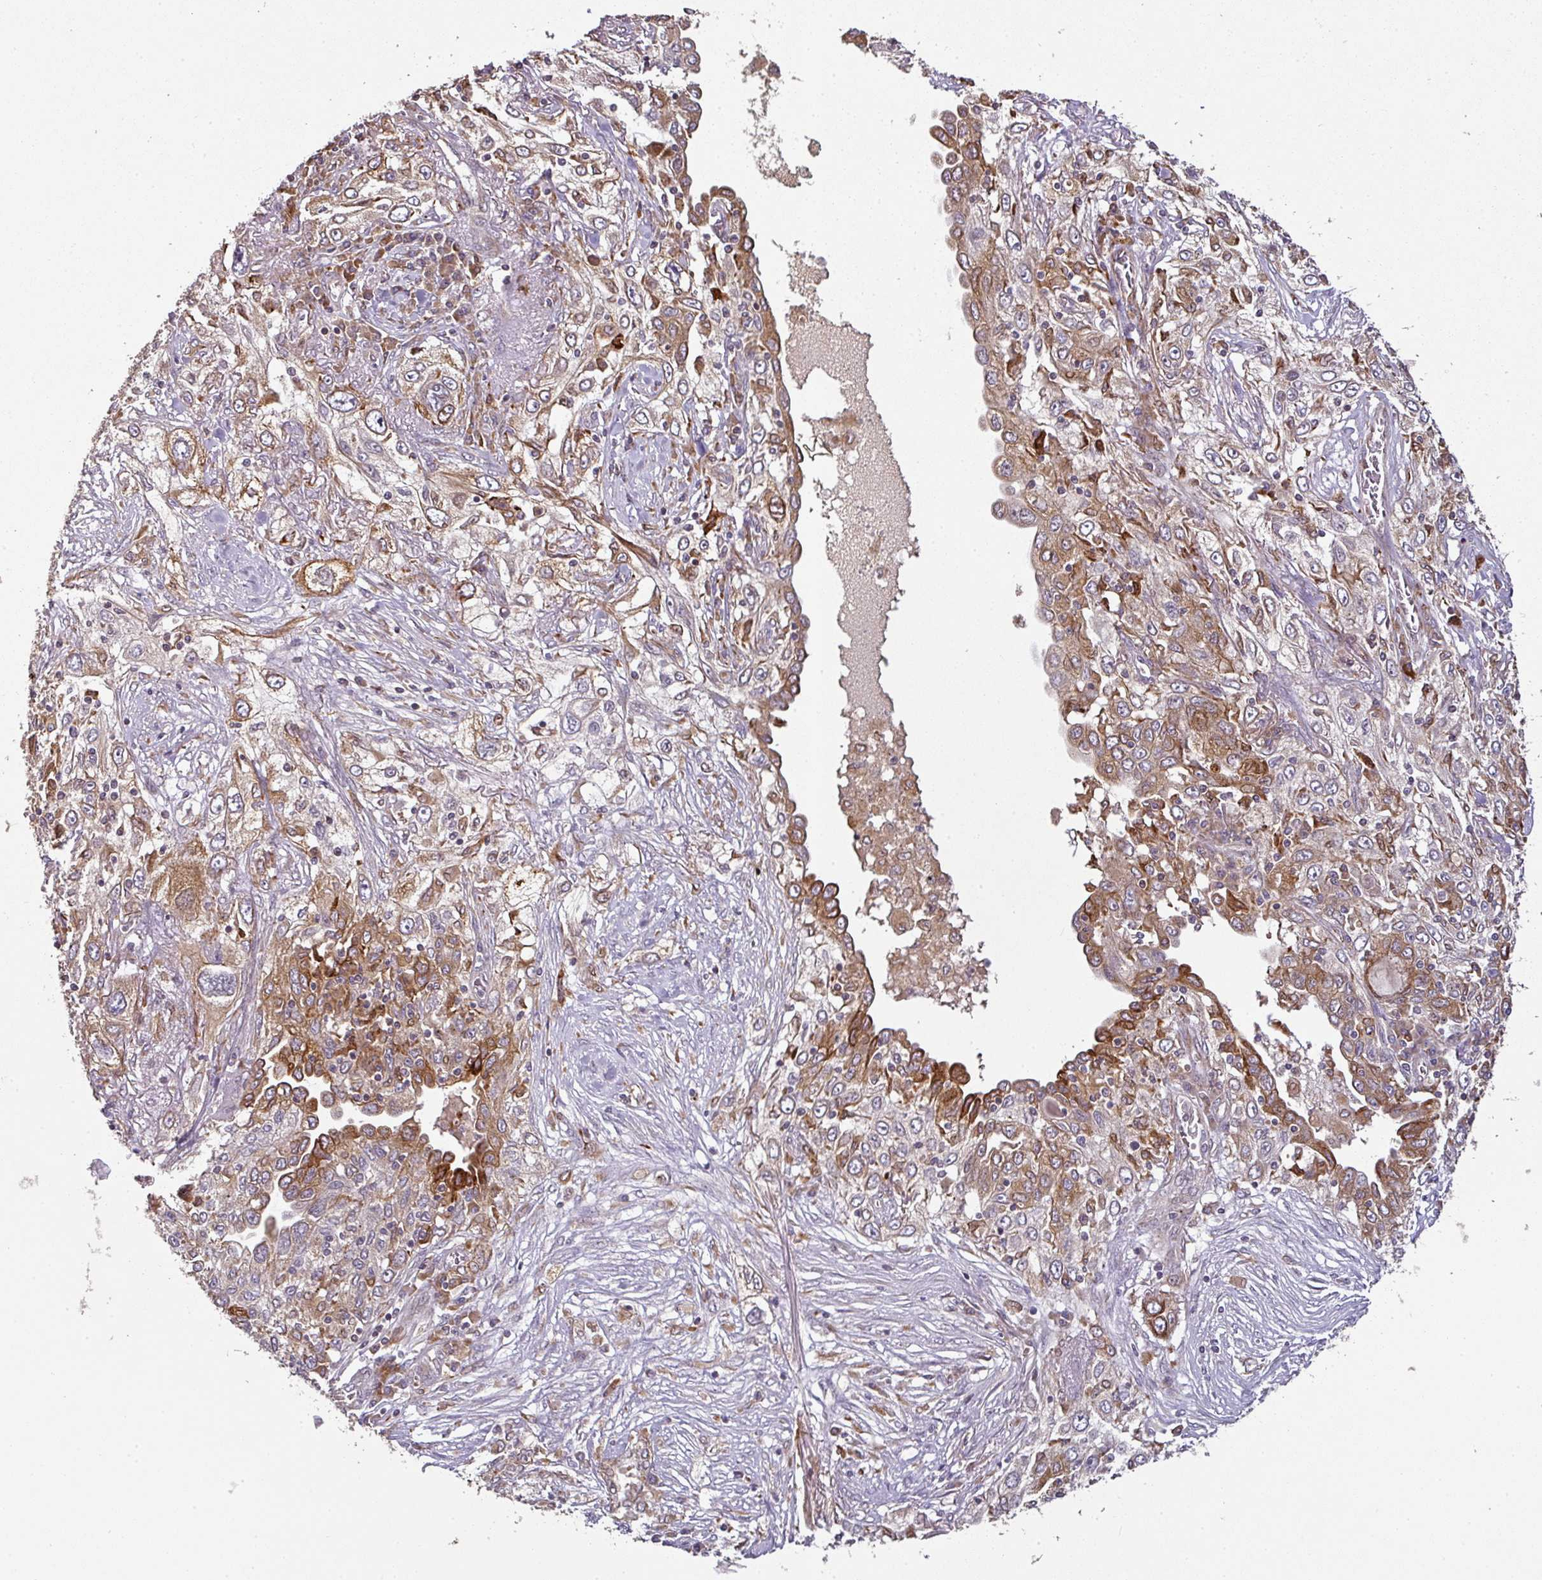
{"staining": {"intensity": "moderate", "quantity": "25%-75%", "location": "cytoplasmic/membranous"}, "tissue": "lung cancer", "cell_type": "Tumor cells", "image_type": "cancer", "snomed": [{"axis": "morphology", "description": "Squamous cell carcinoma, NOS"}, {"axis": "topography", "description": "Lung"}], "caption": "This image demonstrates IHC staining of squamous cell carcinoma (lung), with medium moderate cytoplasmic/membranous positivity in about 25%-75% of tumor cells.", "gene": "SPCS3", "patient": {"sex": "female", "age": 69}}